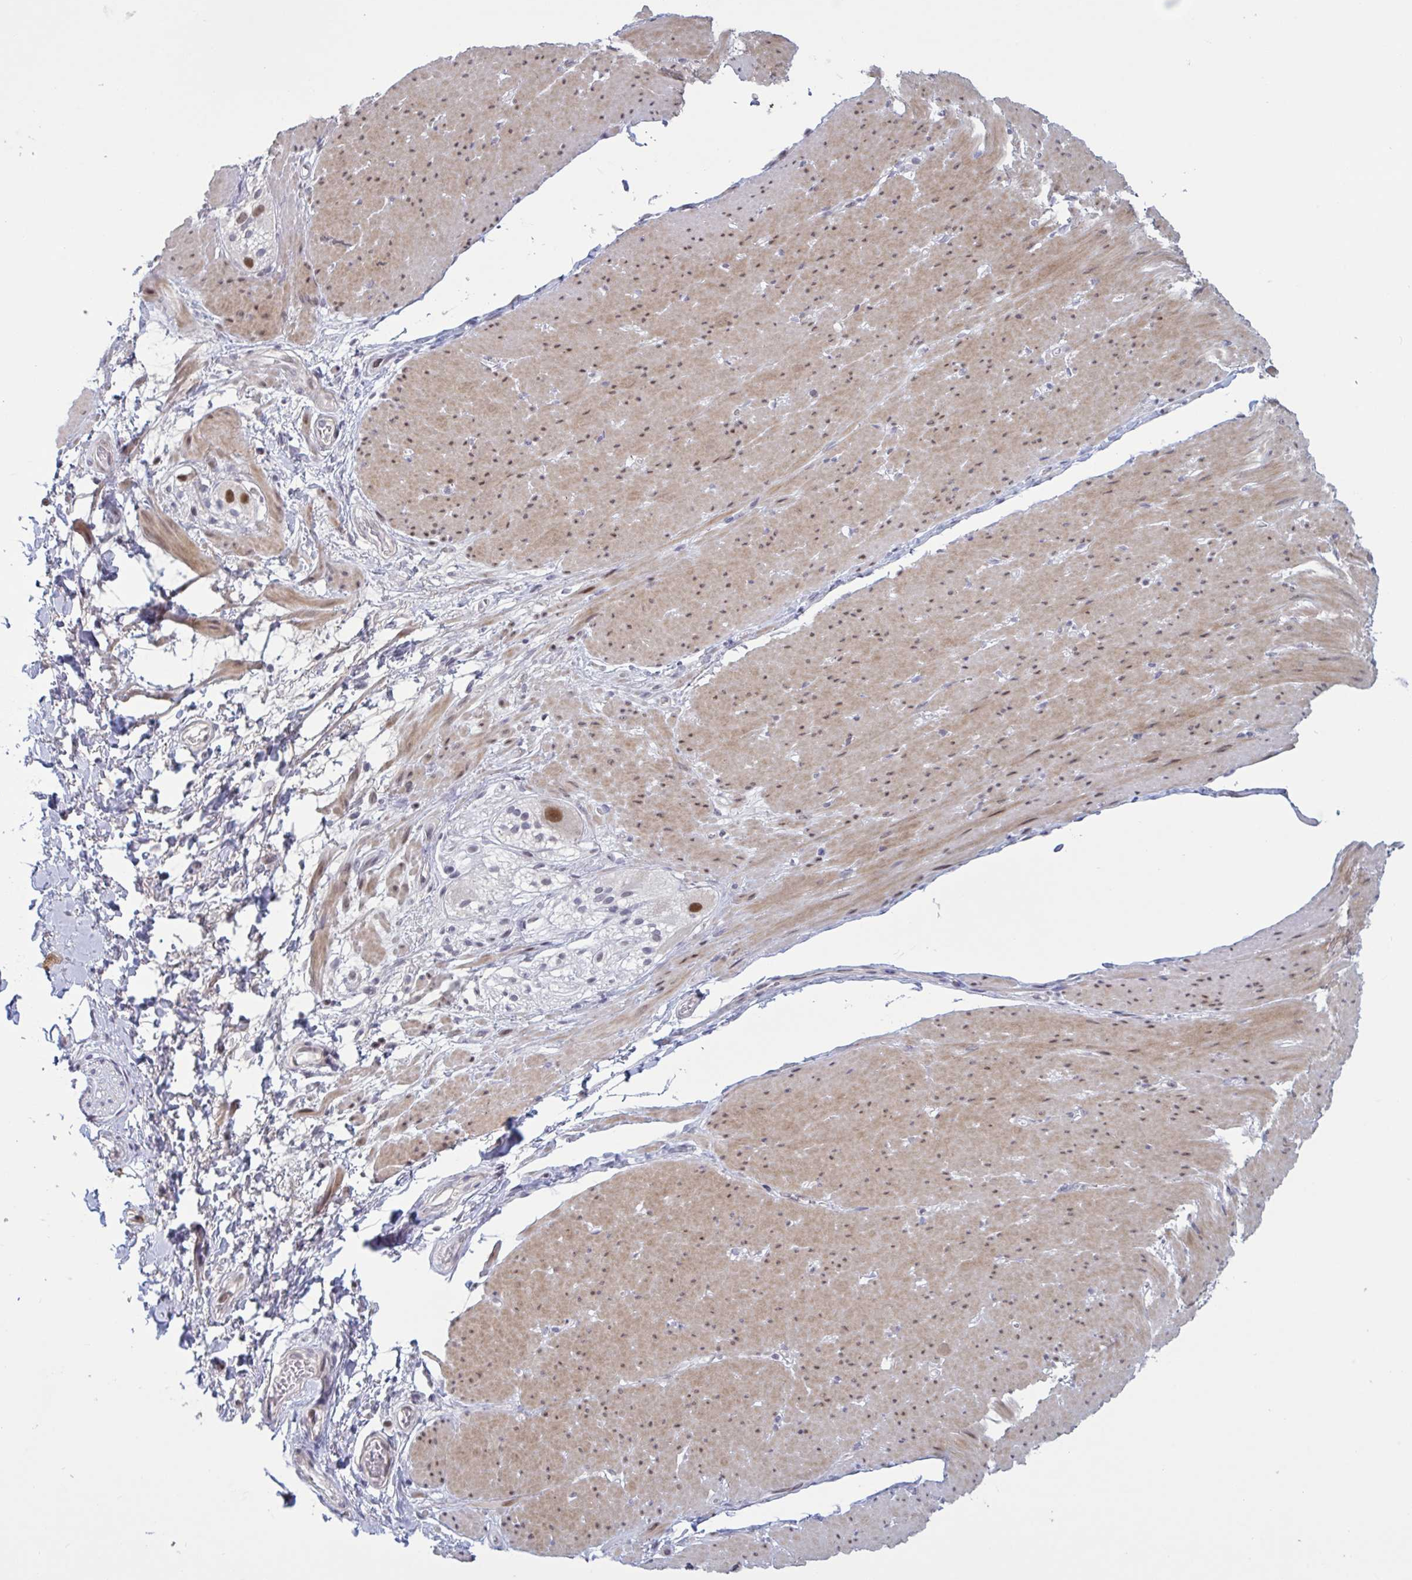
{"staining": {"intensity": "moderate", "quantity": ">75%", "location": "cytoplasmic/membranous,nuclear"}, "tissue": "smooth muscle", "cell_type": "Smooth muscle cells", "image_type": "normal", "snomed": [{"axis": "morphology", "description": "Normal tissue, NOS"}, {"axis": "topography", "description": "Smooth muscle"}, {"axis": "topography", "description": "Rectum"}], "caption": "Protein expression by immunohistochemistry displays moderate cytoplasmic/membranous,nuclear expression in approximately >75% of smooth muscle cells in unremarkable smooth muscle. The staining is performed using DAB (3,3'-diaminobenzidine) brown chromogen to label protein expression. The nuclei are counter-stained blue using hematoxylin.", "gene": "BCL7B", "patient": {"sex": "male", "age": 53}}